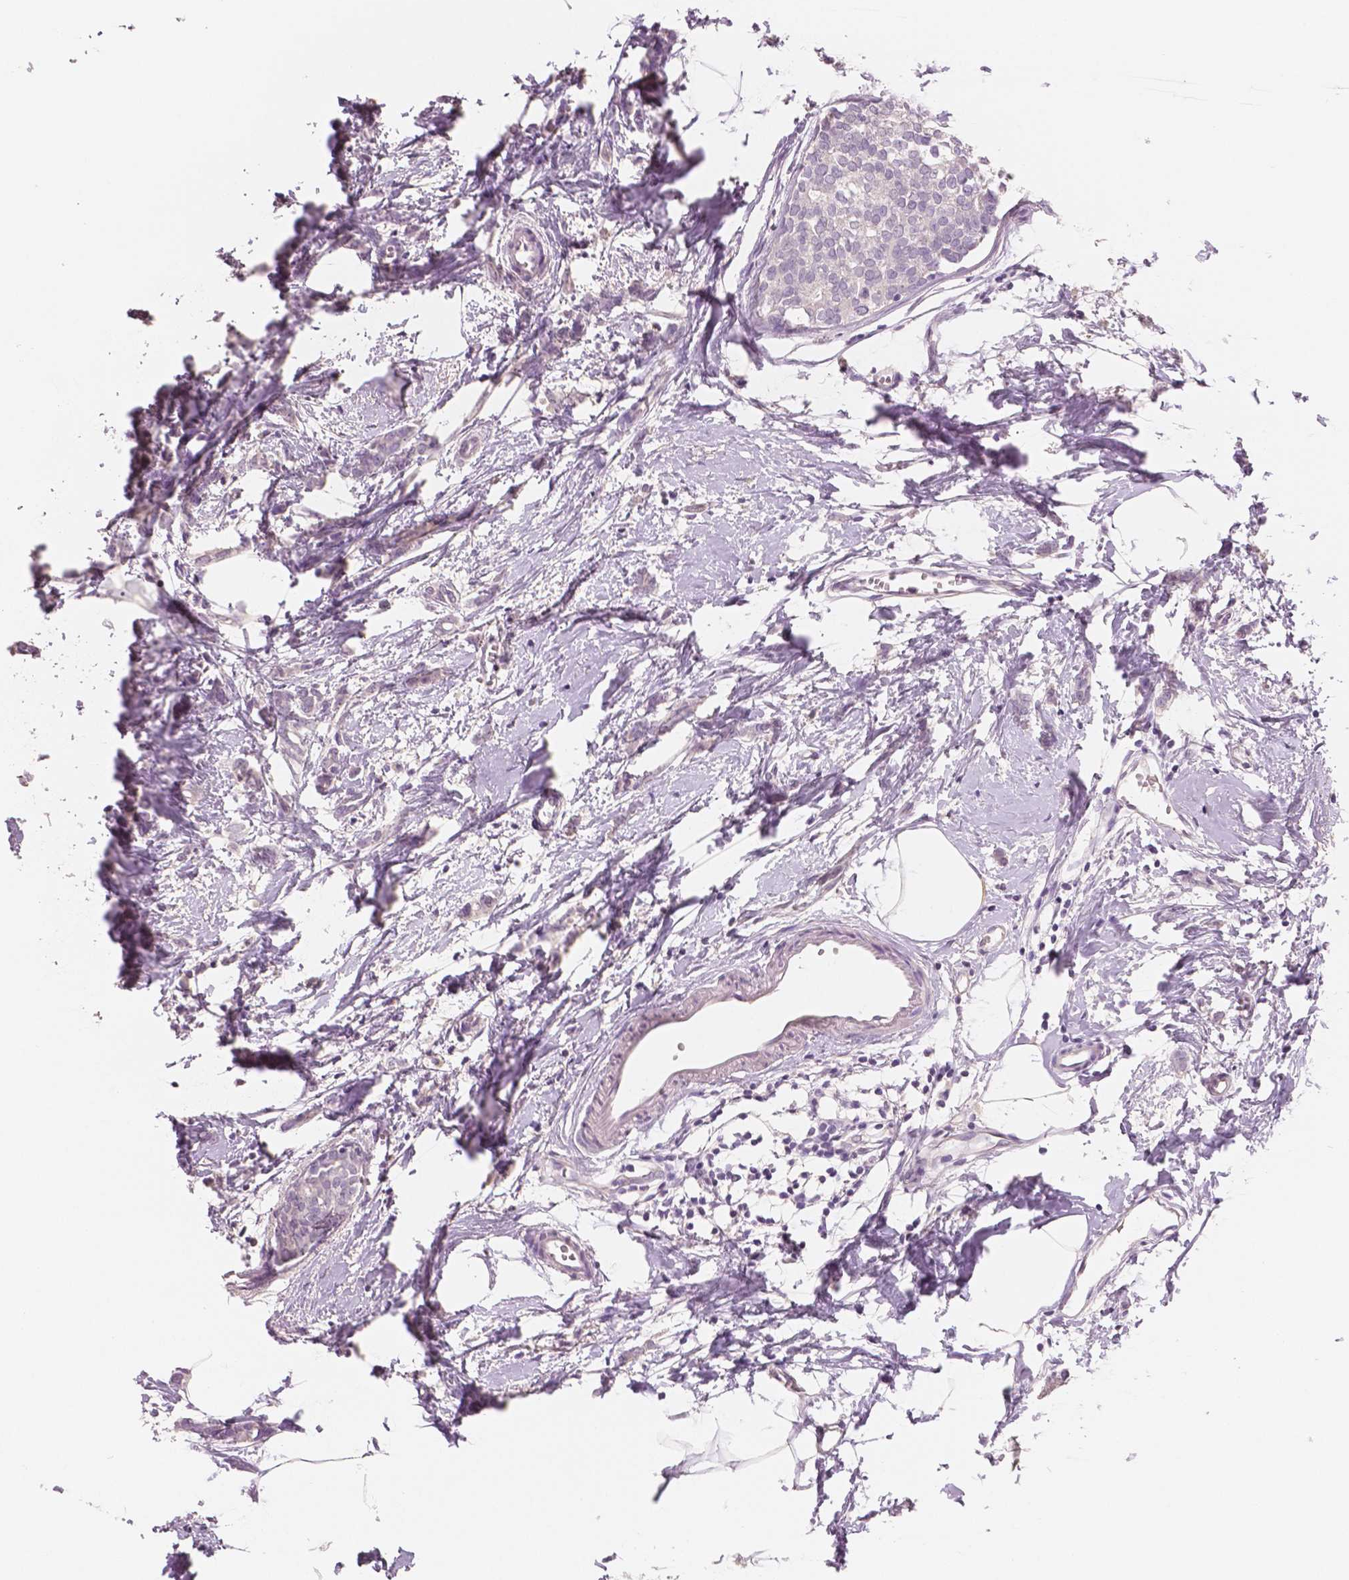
{"staining": {"intensity": "negative", "quantity": "none", "location": "none"}, "tissue": "breast cancer", "cell_type": "Tumor cells", "image_type": "cancer", "snomed": [{"axis": "morphology", "description": "Duct carcinoma"}, {"axis": "topography", "description": "Breast"}], "caption": "IHC photomicrograph of neoplastic tissue: breast cancer stained with DAB shows no significant protein staining in tumor cells.", "gene": "NECAB2", "patient": {"sex": "female", "age": 40}}